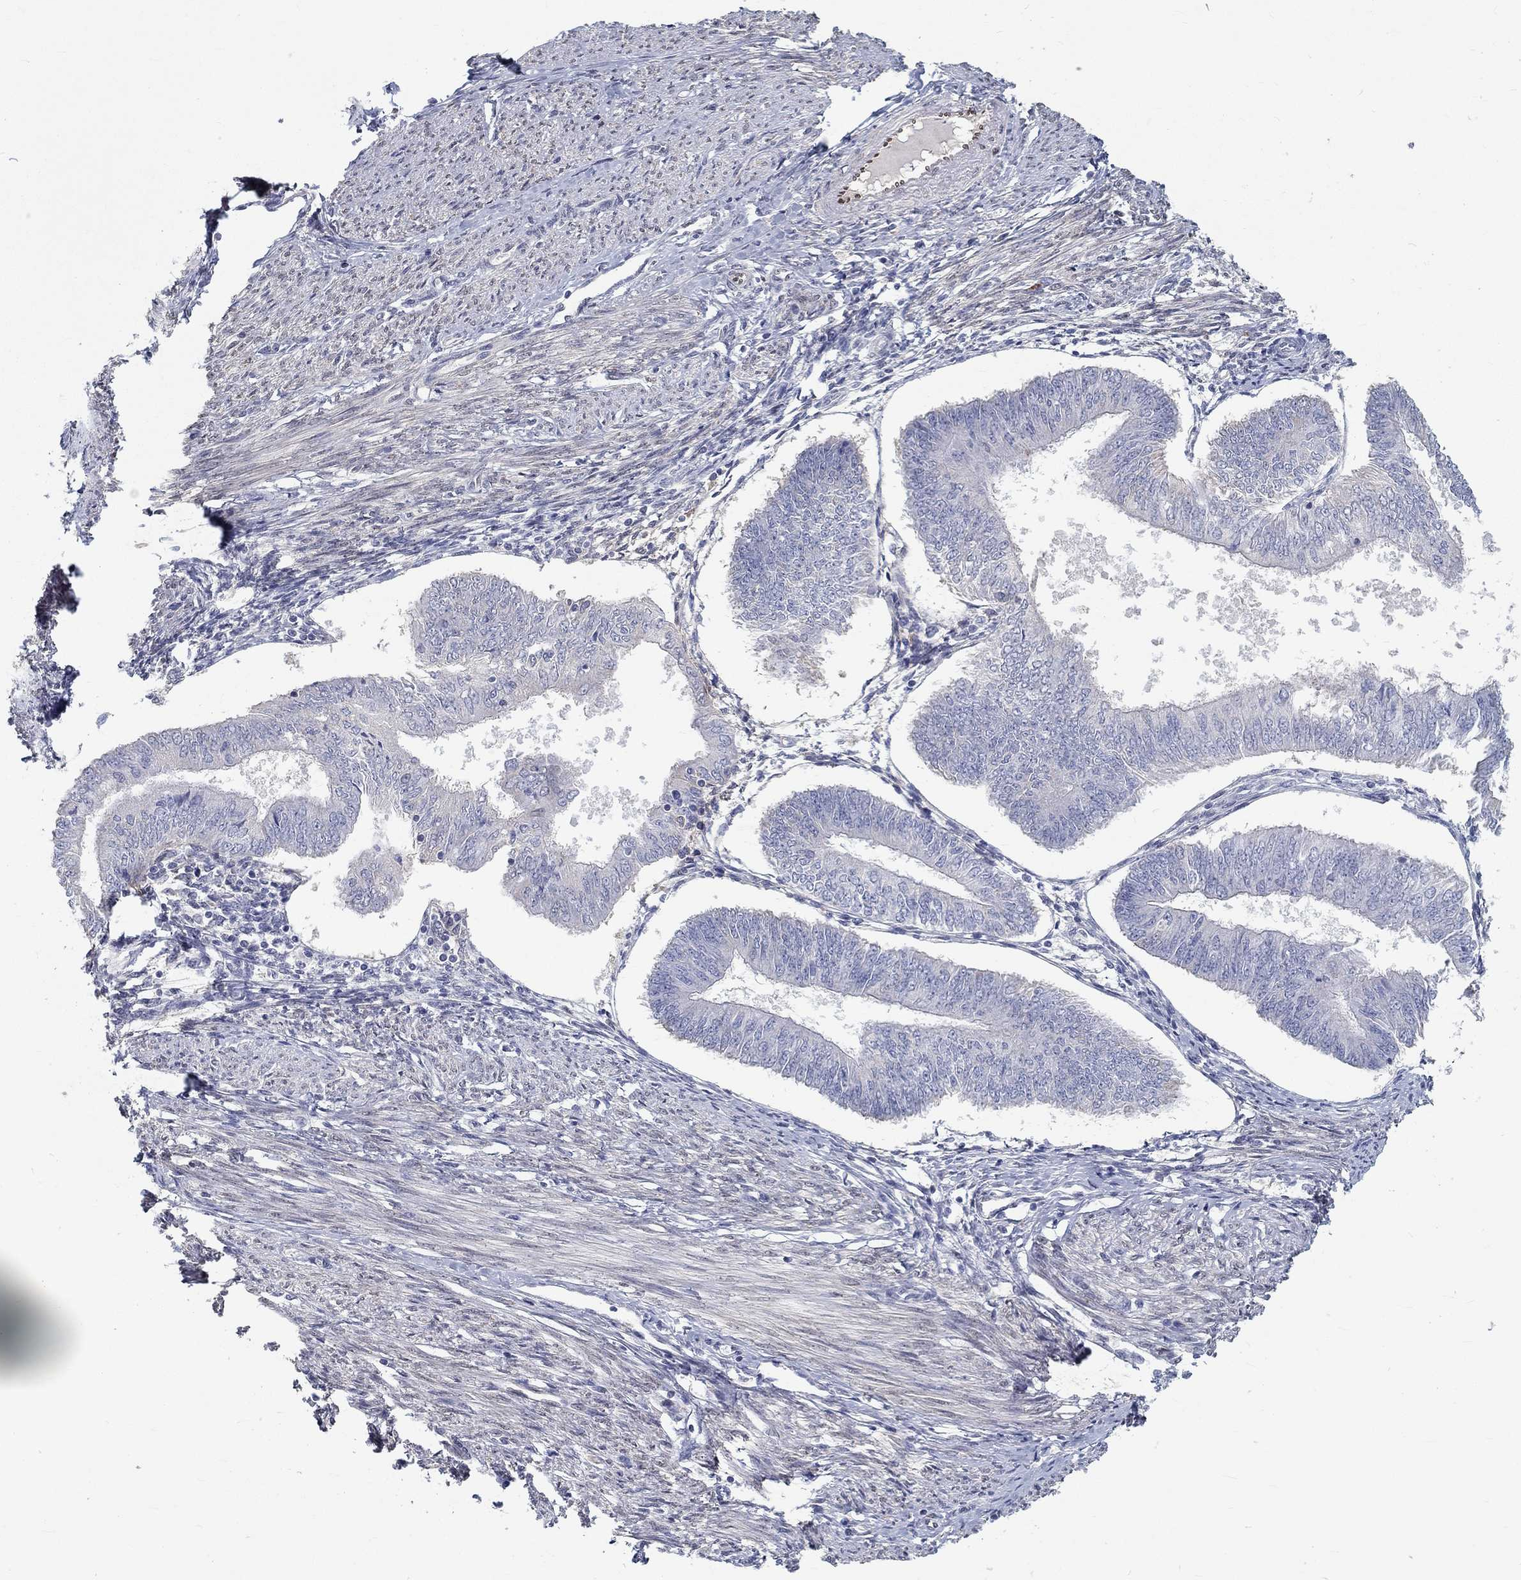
{"staining": {"intensity": "negative", "quantity": "none", "location": "none"}, "tissue": "endometrial cancer", "cell_type": "Tumor cells", "image_type": "cancer", "snomed": [{"axis": "morphology", "description": "Adenocarcinoma, NOS"}, {"axis": "topography", "description": "Endometrium"}], "caption": "Tumor cells show no significant protein staining in endometrial cancer.", "gene": "FGF2", "patient": {"sex": "female", "age": 58}}